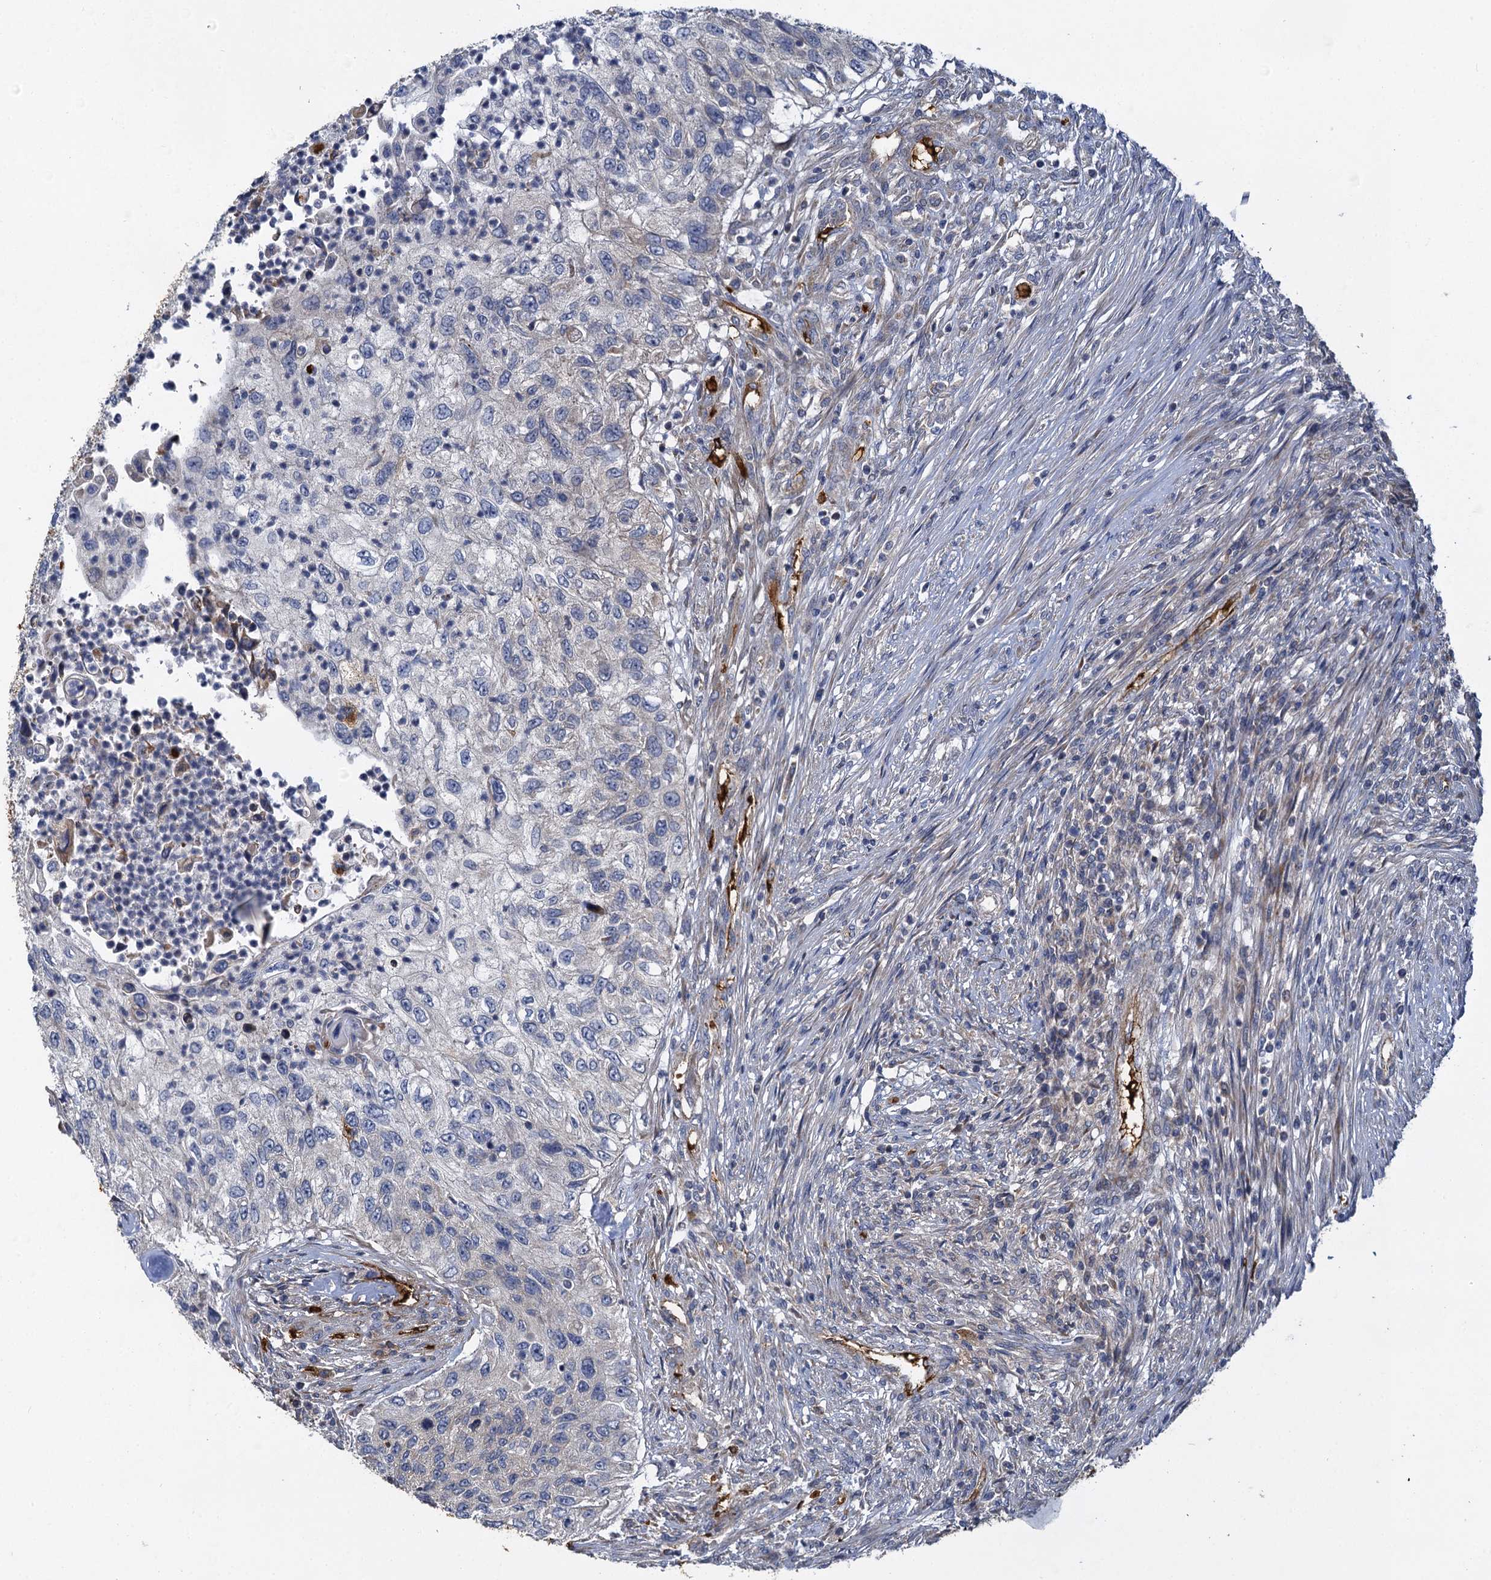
{"staining": {"intensity": "negative", "quantity": "none", "location": "none"}, "tissue": "urothelial cancer", "cell_type": "Tumor cells", "image_type": "cancer", "snomed": [{"axis": "morphology", "description": "Urothelial carcinoma, High grade"}, {"axis": "topography", "description": "Urinary bladder"}], "caption": "The micrograph demonstrates no staining of tumor cells in urothelial carcinoma (high-grade). The staining is performed using DAB brown chromogen with nuclei counter-stained in using hematoxylin.", "gene": "BCS1L", "patient": {"sex": "female", "age": 60}}